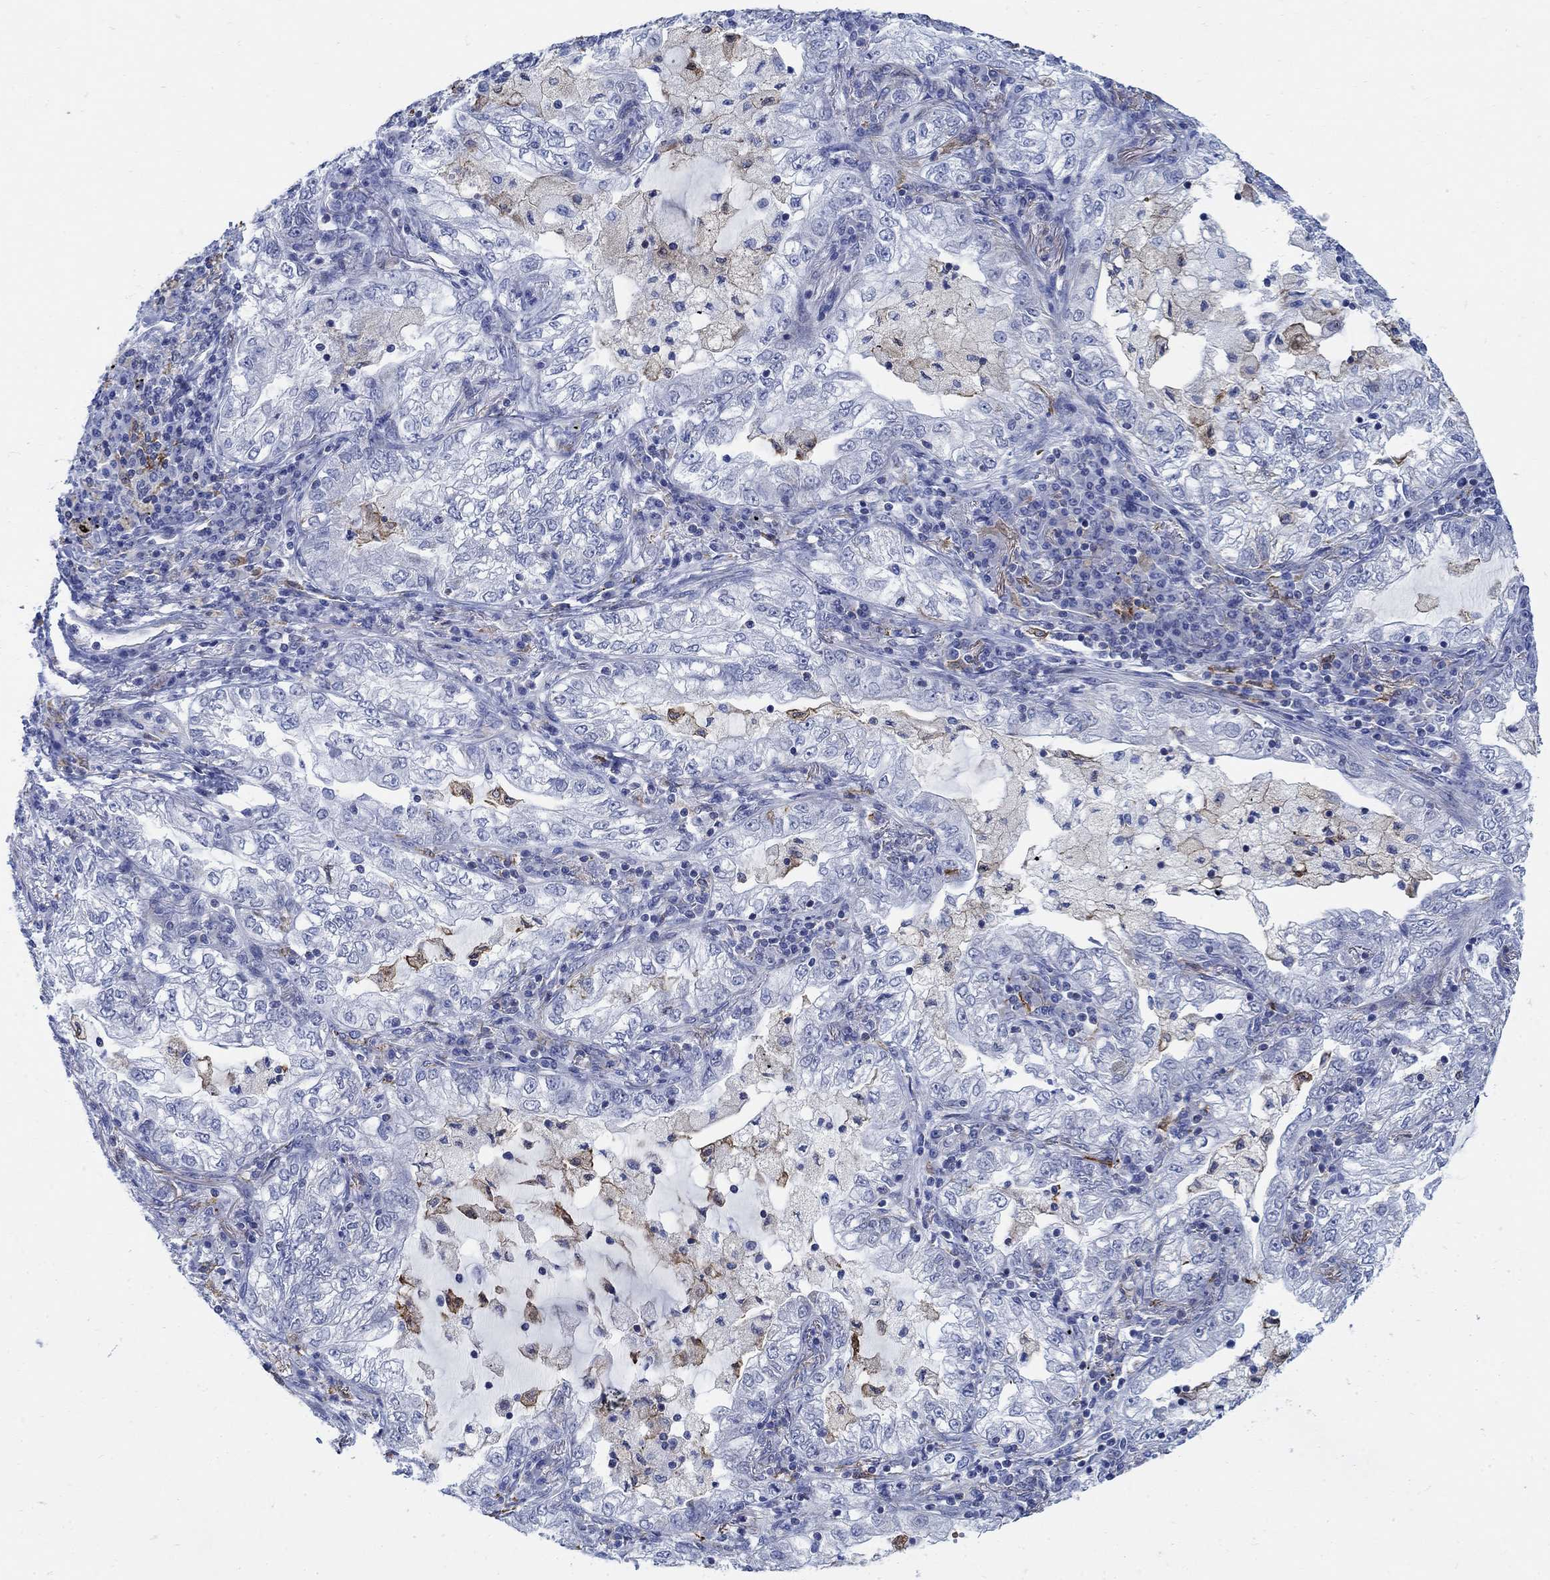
{"staining": {"intensity": "negative", "quantity": "none", "location": "none"}, "tissue": "lung cancer", "cell_type": "Tumor cells", "image_type": "cancer", "snomed": [{"axis": "morphology", "description": "Adenocarcinoma, NOS"}, {"axis": "topography", "description": "Lung"}], "caption": "Immunohistochemical staining of human adenocarcinoma (lung) exhibits no significant staining in tumor cells.", "gene": "PHF21B", "patient": {"sex": "female", "age": 73}}